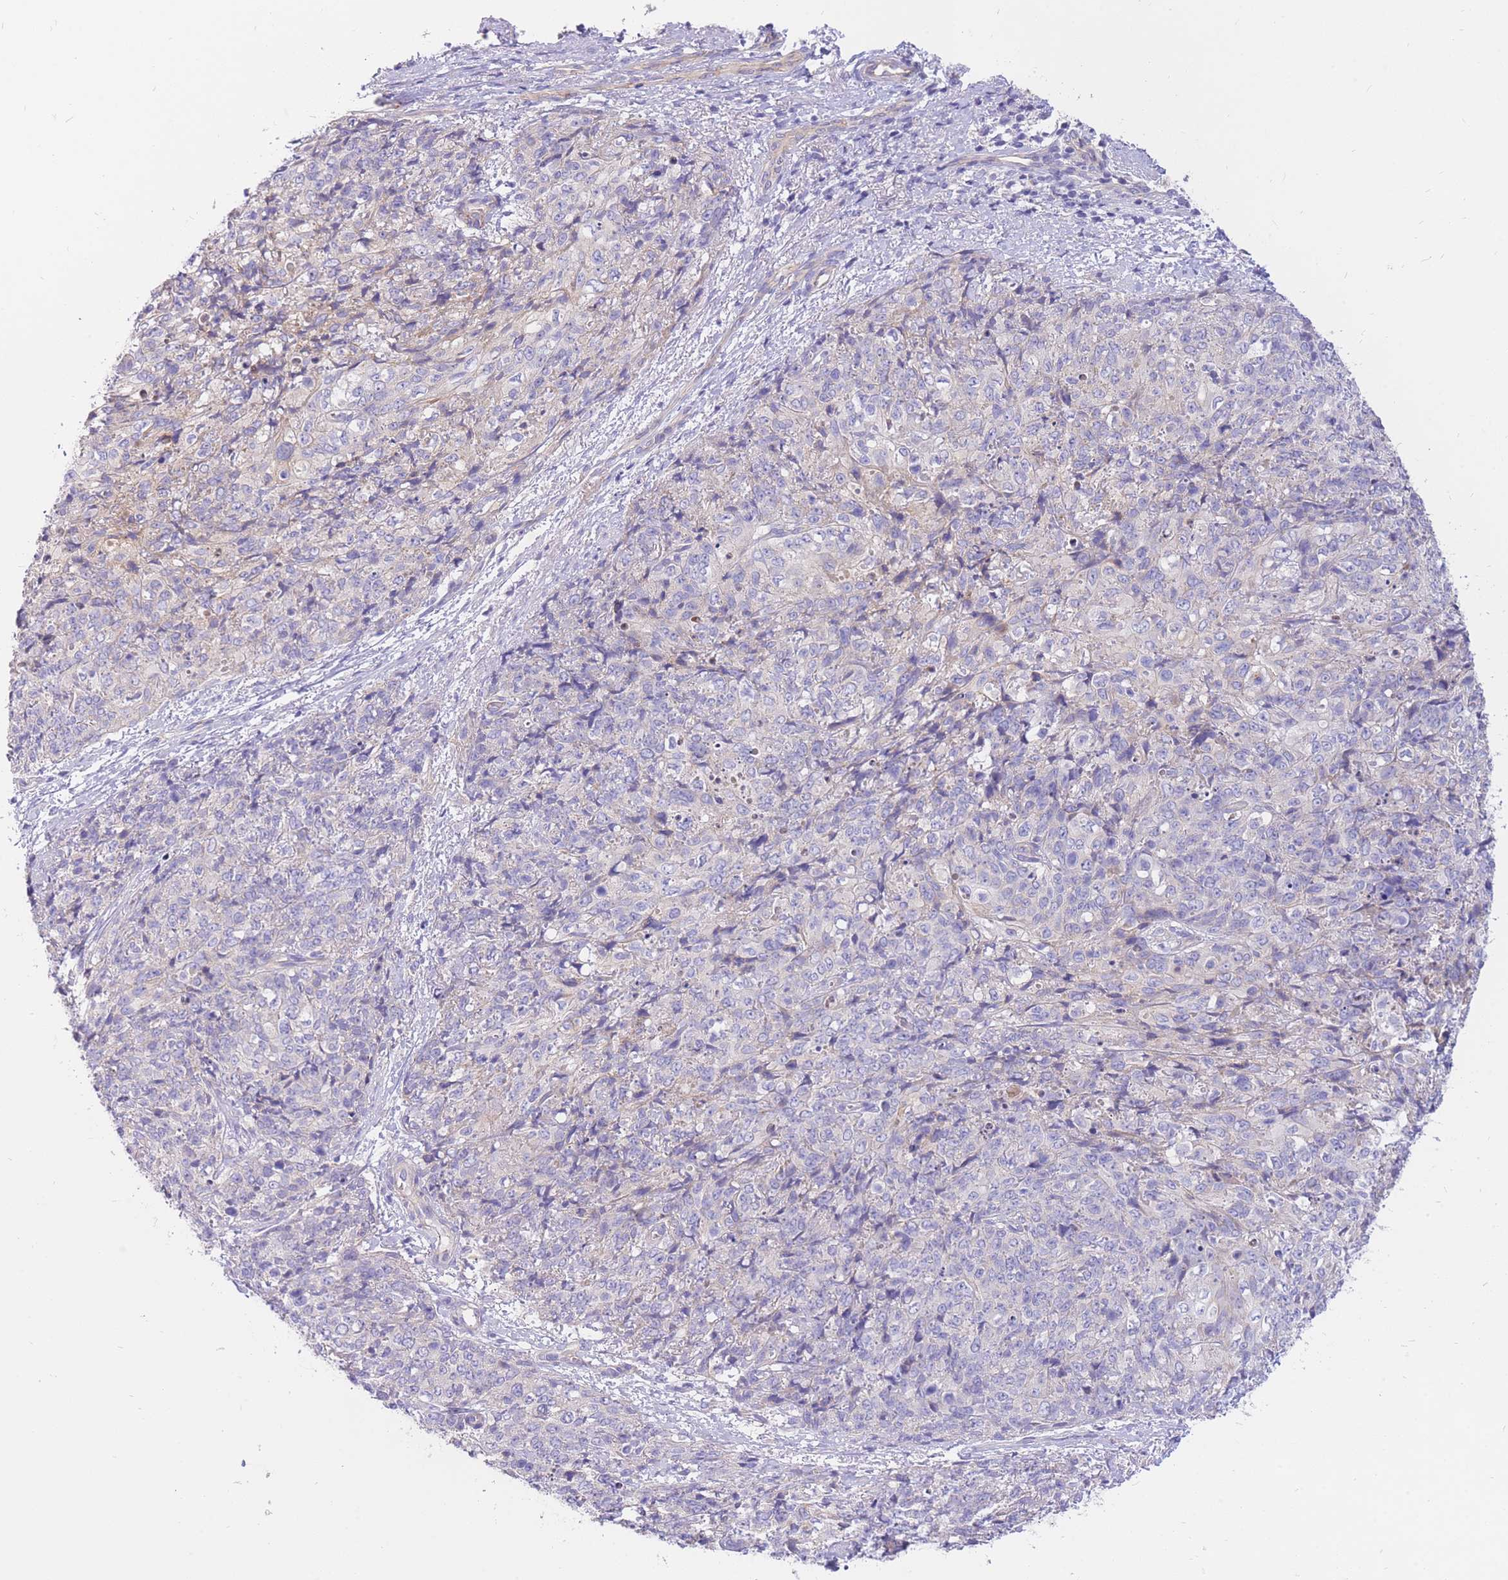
{"staining": {"intensity": "negative", "quantity": "none", "location": "none"}, "tissue": "skin cancer", "cell_type": "Tumor cells", "image_type": "cancer", "snomed": [{"axis": "morphology", "description": "Squamous cell carcinoma, NOS"}, {"axis": "topography", "description": "Skin"}, {"axis": "topography", "description": "Vulva"}], "caption": "Histopathology image shows no protein positivity in tumor cells of skin cancer tissue.", "gene": "SULT1A1", "patient": {"sex": "female", "age": 85}}